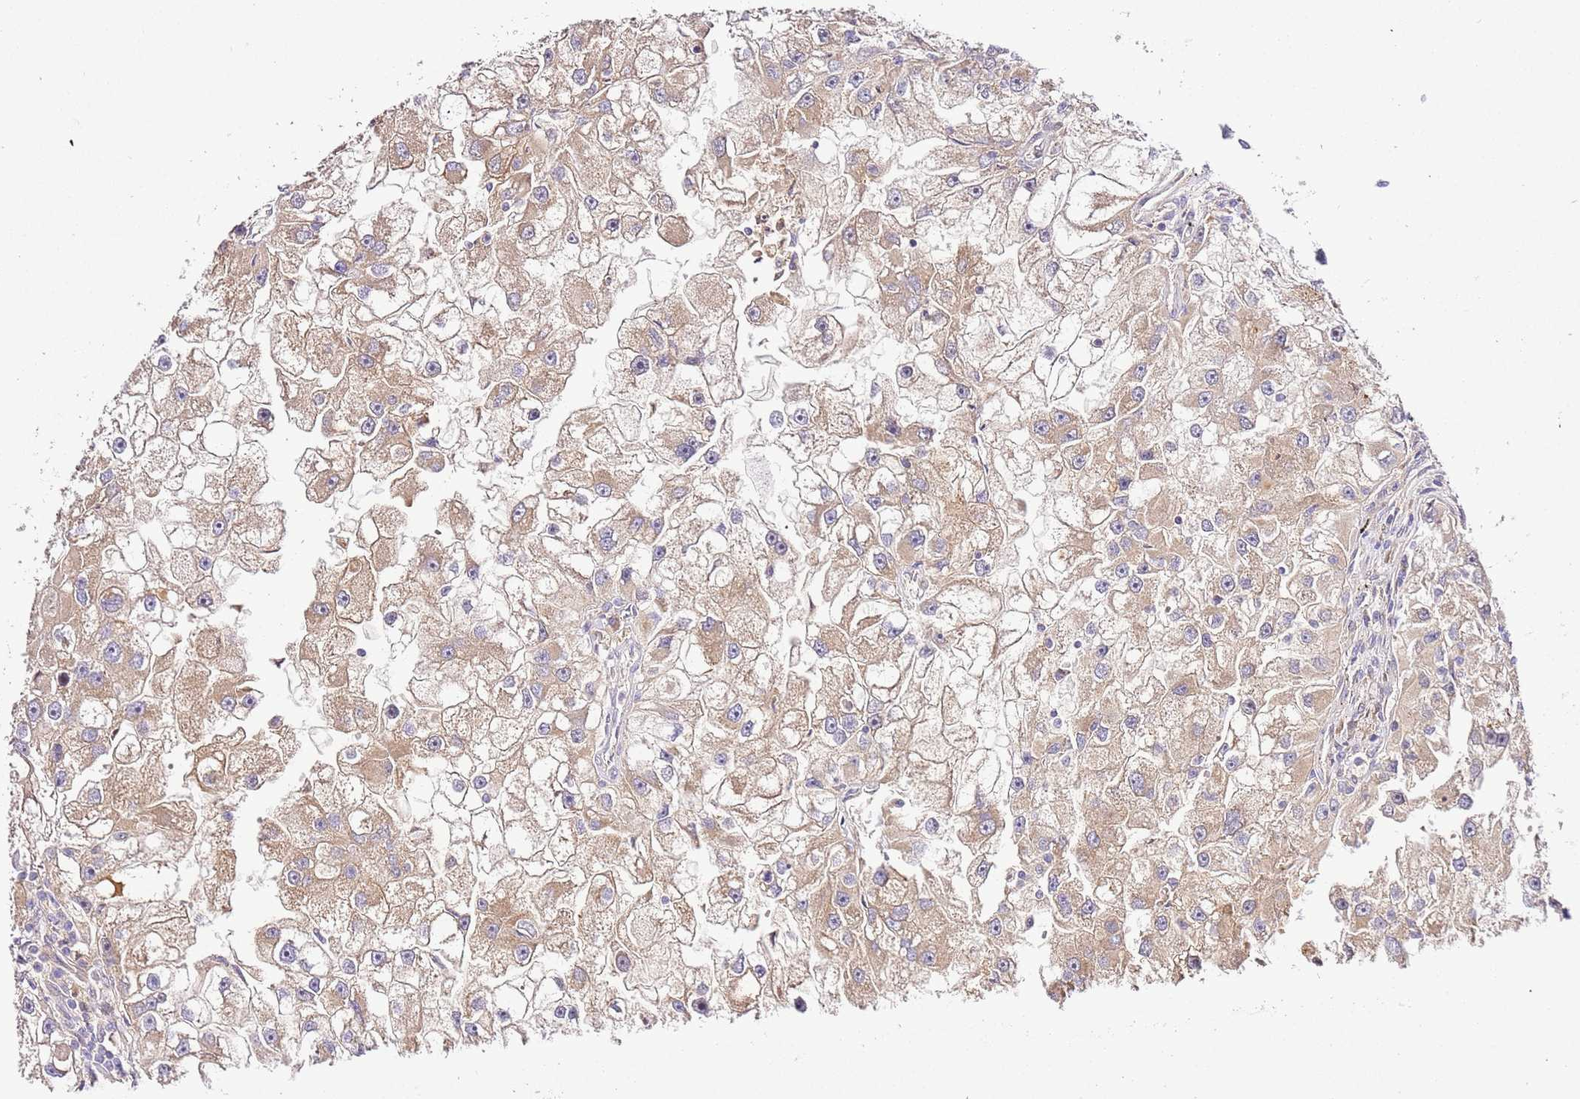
{"staining": {"intensity": "moderate", "quantity": ">75%", "location": "cytoplasmic/membranous"}, "tissue": "renal cancer", "cell_type": "Tumor cells", "image_type": "cancer", "snomed": [{"axis": "morphology", "description": "Adenocarcinoma, NOS"}, {"axis": "topography", "description": "Kidney"}], "caption": "The histopathology image displays immunohistochemical staining of renal adenocarcinoma. There is moderate cytoplasmic/membranous staining is identified in approximately >75% of tumor cells. The staining was performed using DAB (3,3'-diaminobenzidine), with brown indicating positive protein expression. Nuclei are stained blue with hematoxylin.", "gene": "C8G", "patient": {"sex": "male", "age": 63}}